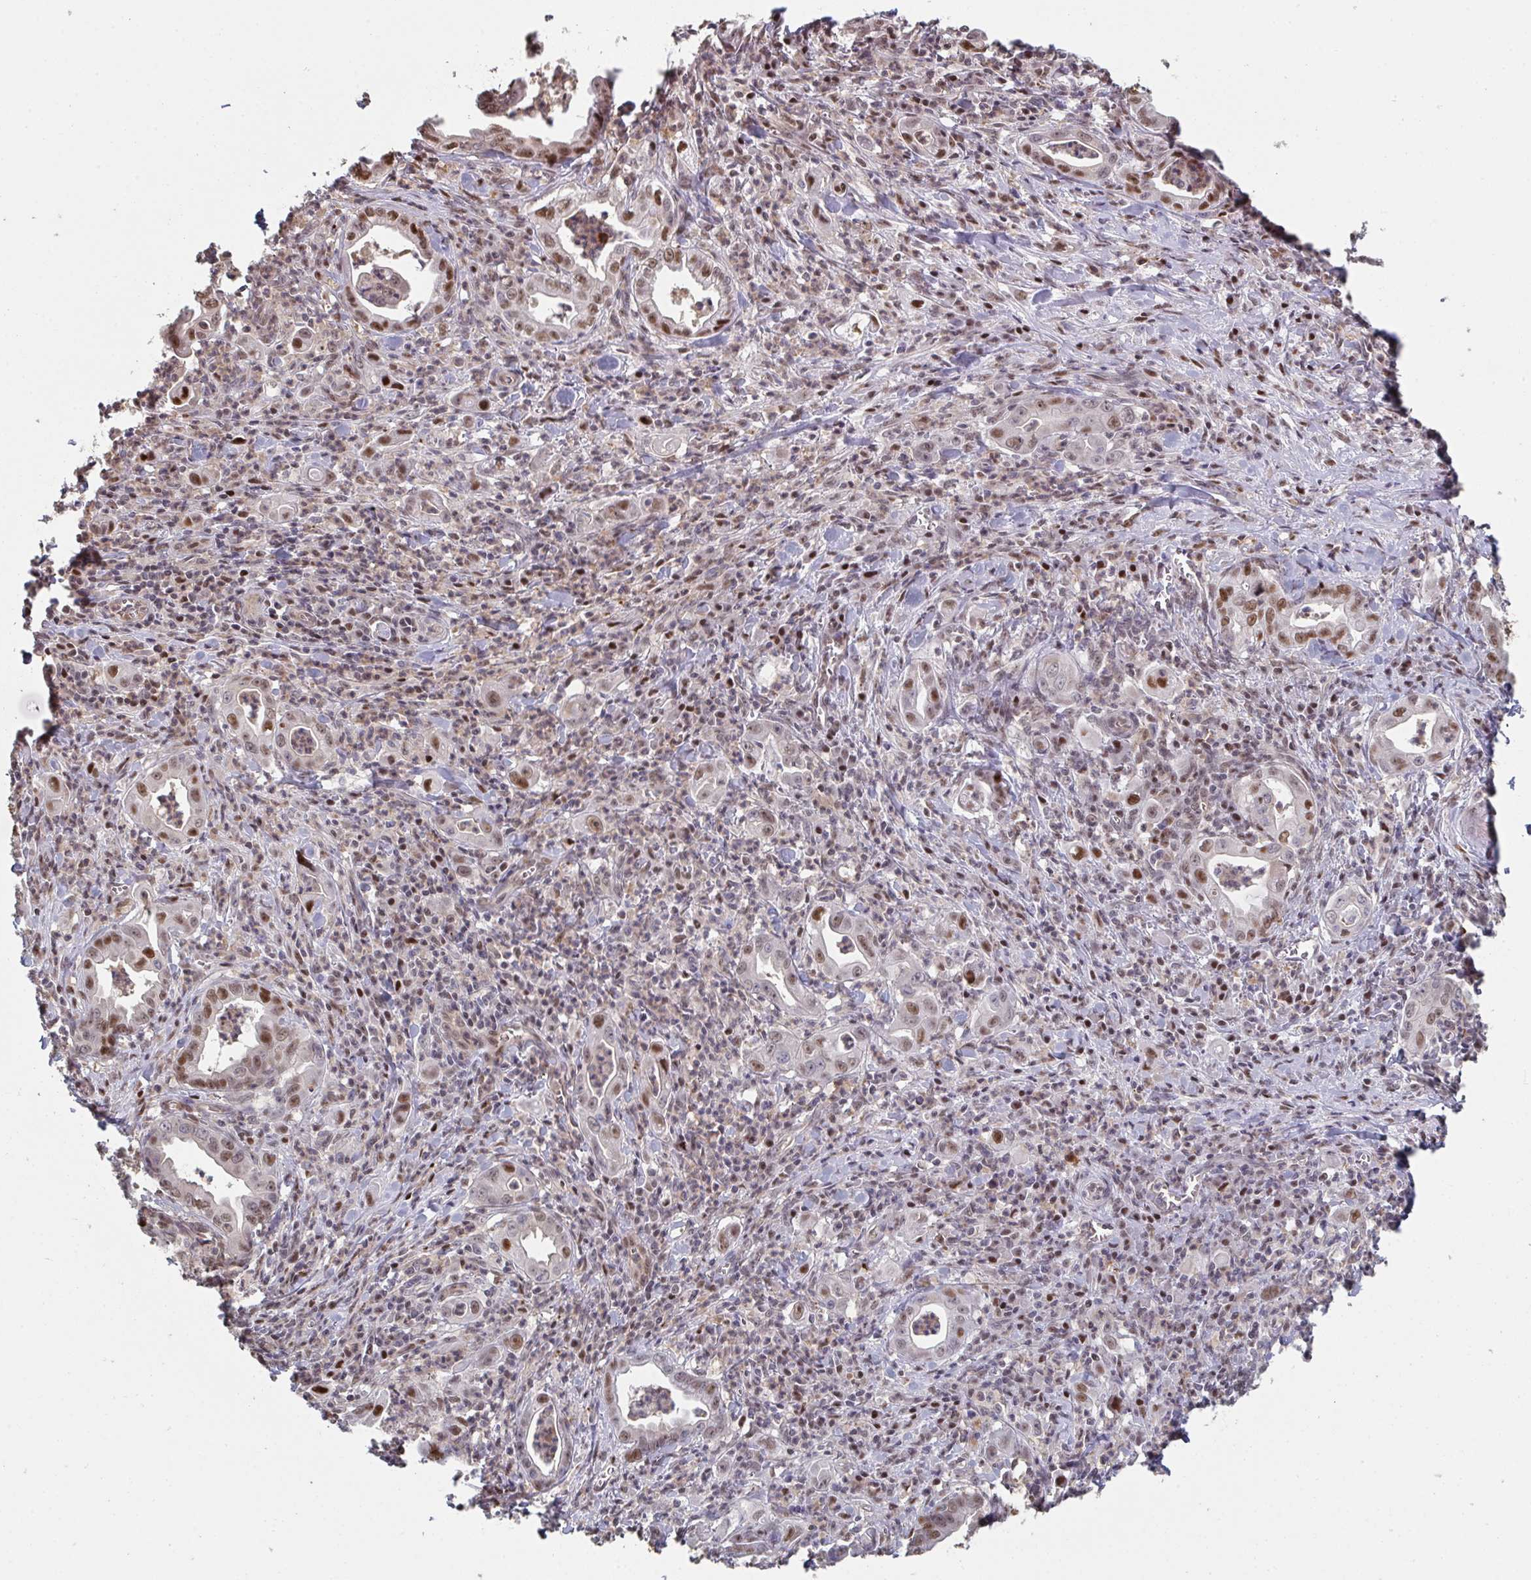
{"staining": {"intensity": "moderate", "quantity": ">75%", "location": "nuclear"}, "tissue": "stomach cancer", "cell_type": "Tumor cells", "image_type": "cancer", "snomed": [{"axis": "morphology", "description": "Adenocarcinoma, NOS"}, {"axis": "topography", "description": "Stomach, upper"}], "caption": "A histopathology image of stomach adenocarcinoma stained for a protein shows moderate nuclear brown staining in tumor cells.", "gene": "ACD", "patient": {"sex": "female", "age": 79}}